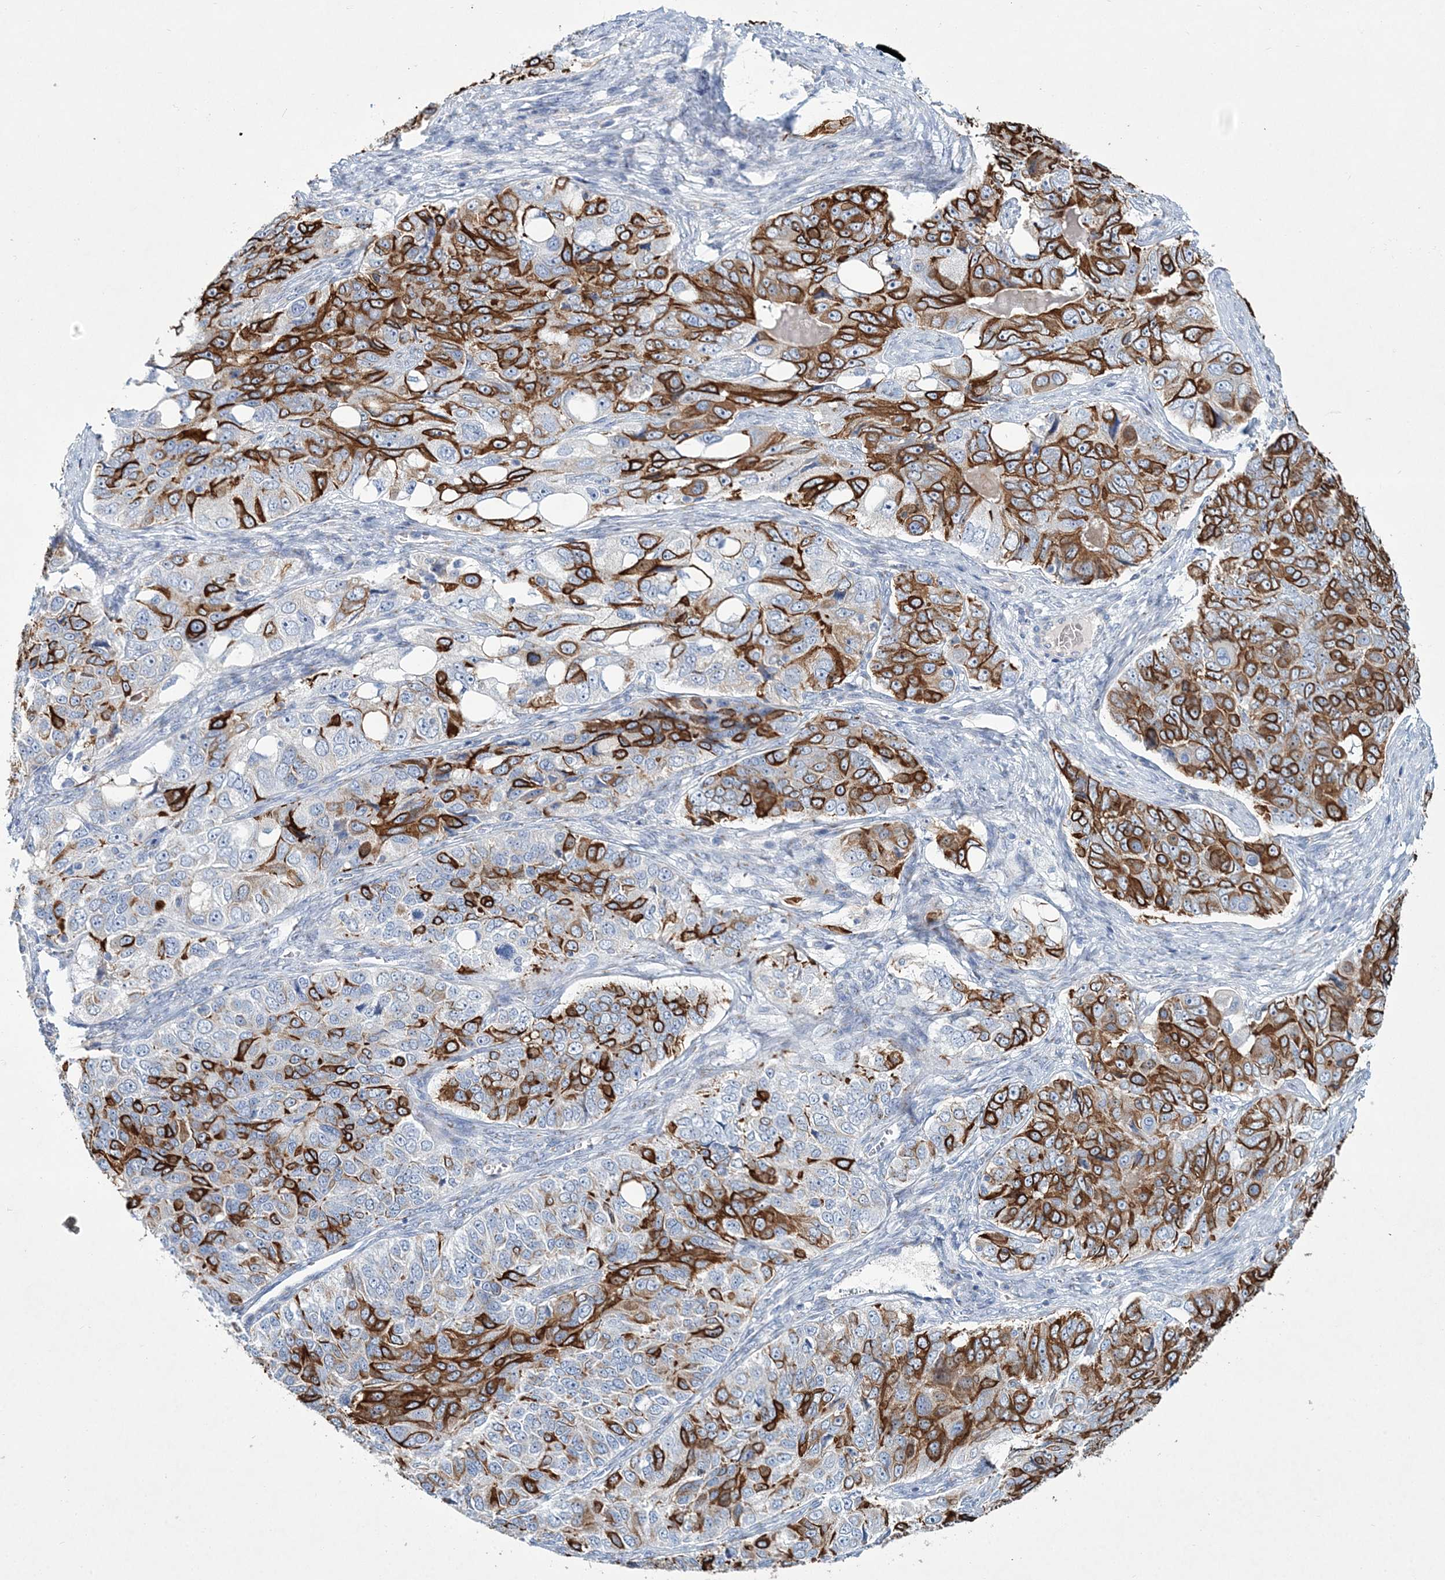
{"staining": {"intensity": "strong", "quantity": "25%-75%", "location": "cytoplasmic/membranous"}, "tissue": "ovarian cancer", "cell_type": "Tumor cells", "image_type": "cancer", "snomed": [{"axis": "morphology", "description": "Carcinoma, endometroid"}, {"axis": "topography", "description": "Ovary"}], "caption": "The micrograph reveals staining of ovarian cancer (endometroid carcinoma), revealing strong cytoplasmic/membranous protein positivity (brown color) within tumor cells.", "gene": "ADGRL1", "patient": {"sex": "female", "age": 51}}